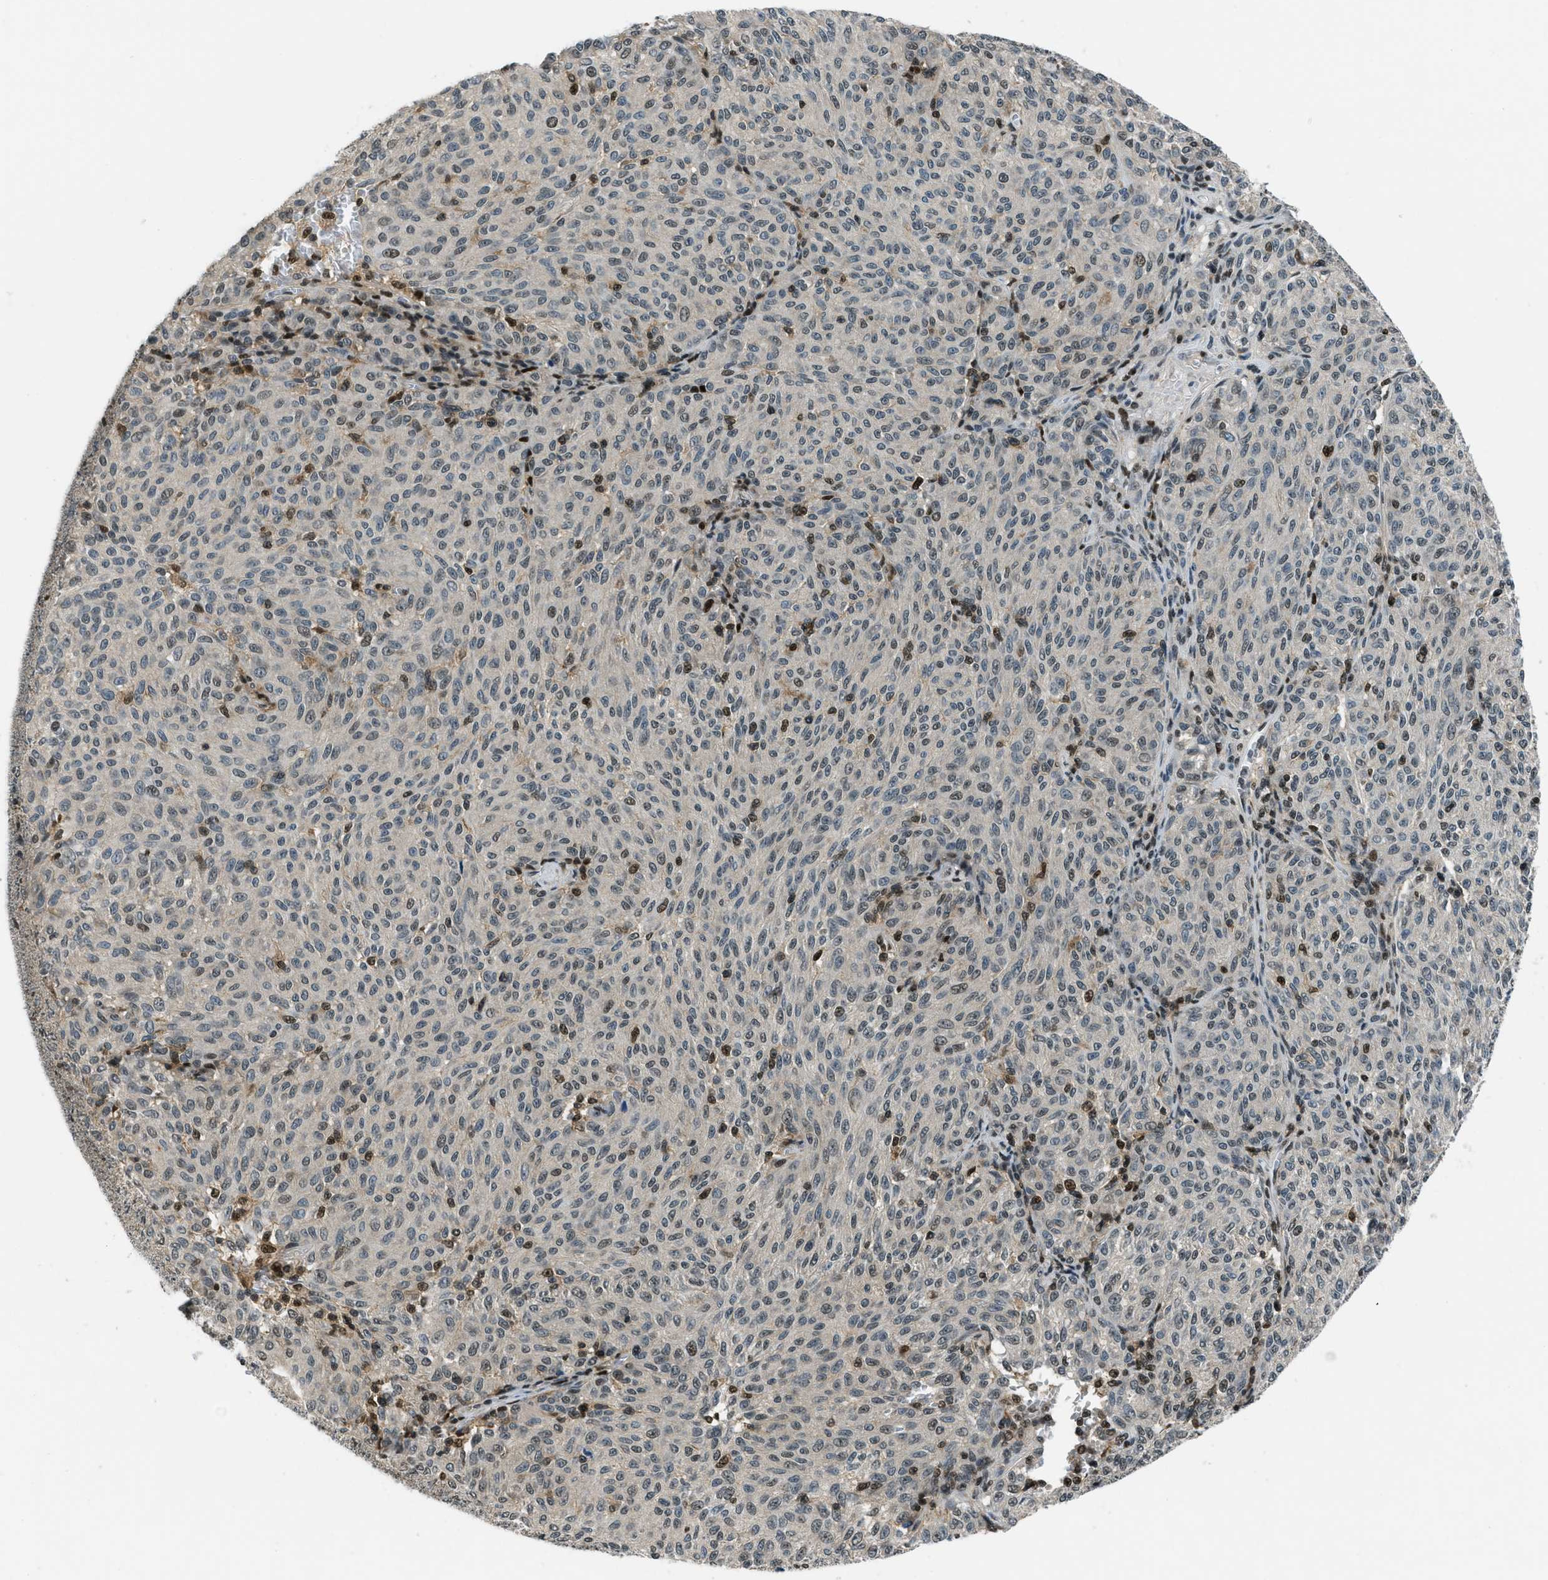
{"staining": {"intensity": "moderate", "quantity": "25%-75%", "location": "nuclear"}, "tissue": "melanoma", "cell_type": "Tumor cells", "image_type": "cancer", "snomed": [{"axis": "morphology", "description": "Malignant melanoma, NOS"}, {"axis": "topography", "description": "Skin"}], "caption": "Protein positivity by immunohistochemistry (IHC) displays moderate nuclear staining in approximately 25%-75% of tumor cells in malignant melanoma.", "gene": "OGFR", "patient": {"sex": "female", "age": 72}}